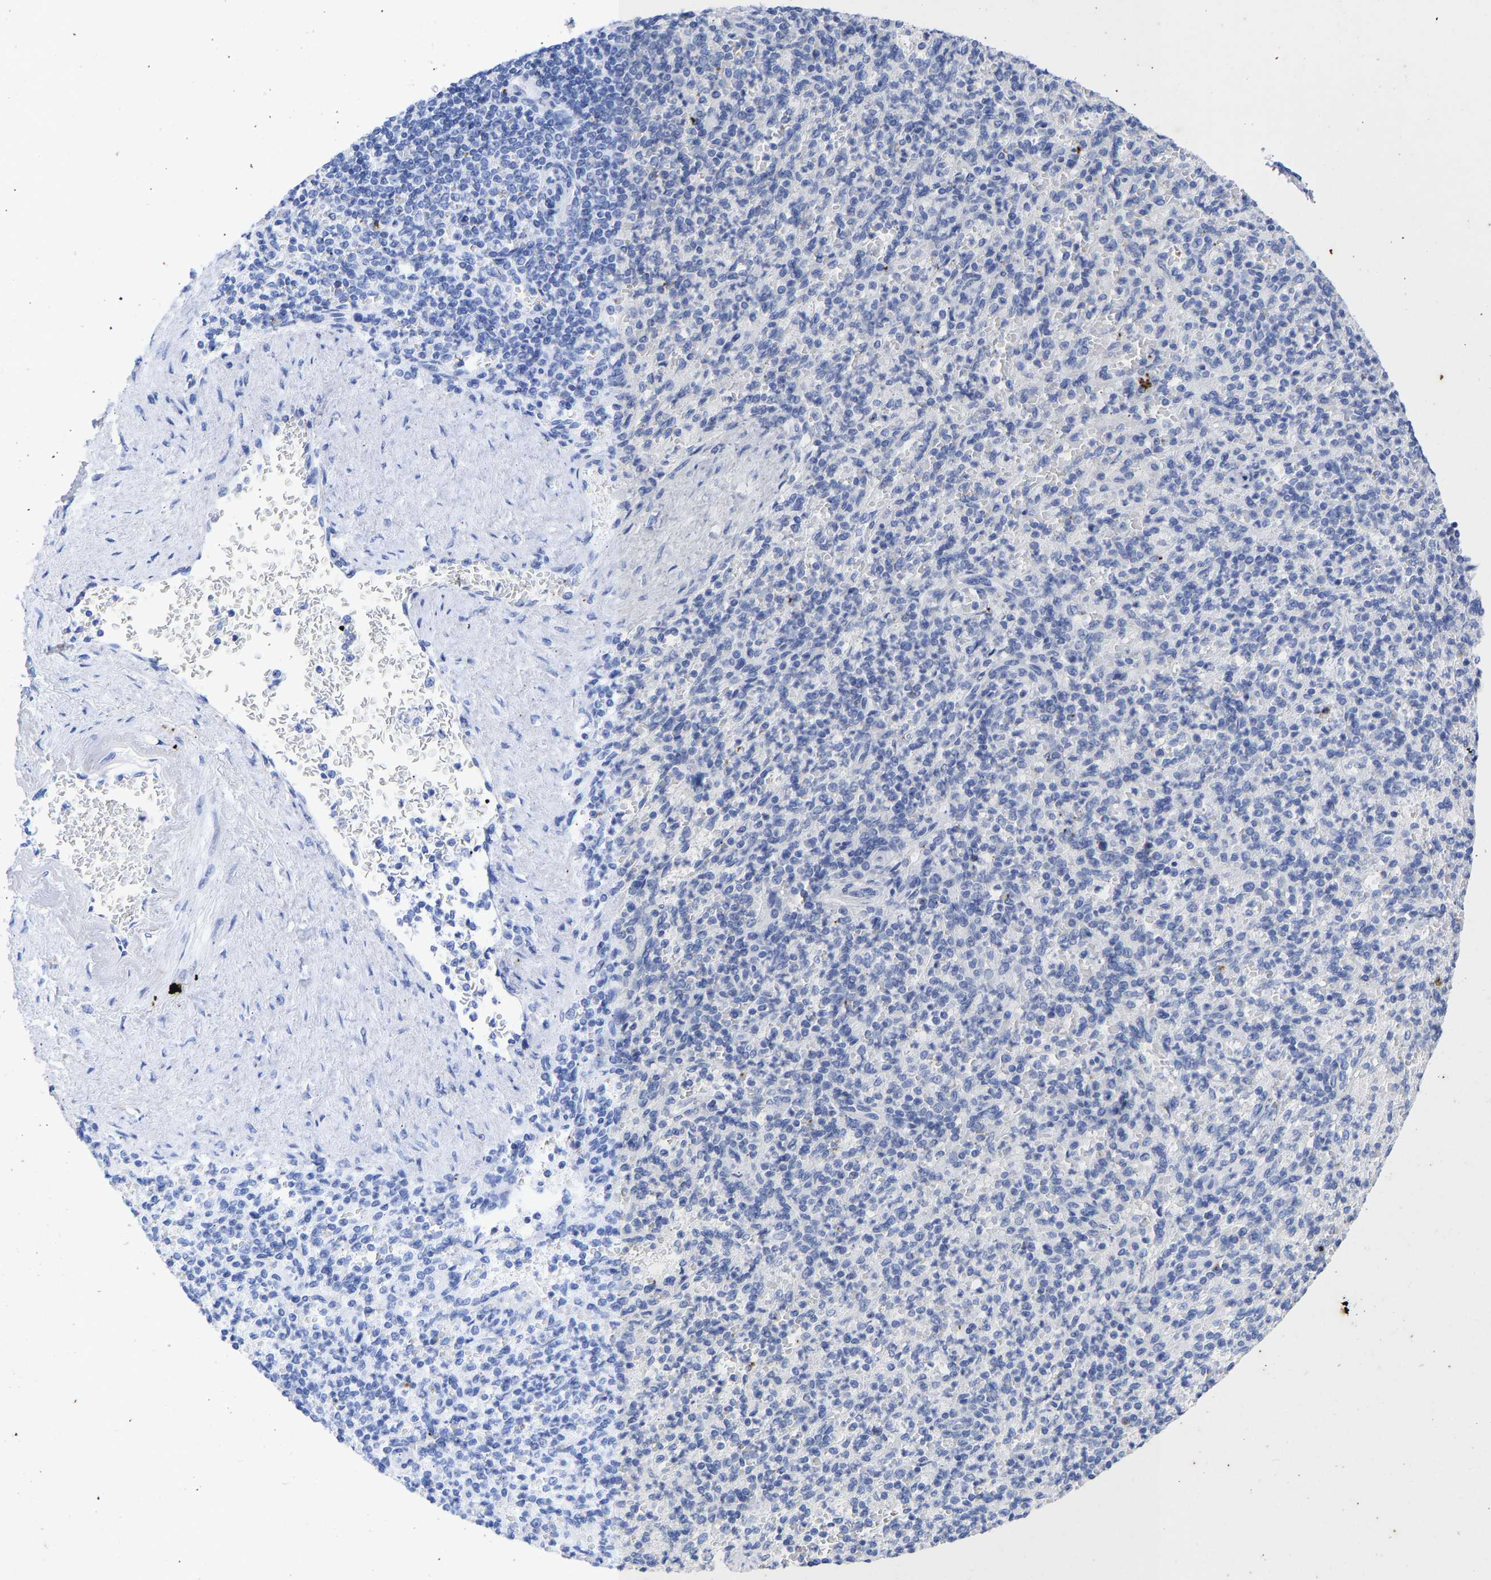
{"staining": {"intensity": "negative", "quantity": "none", "location": "none"}, "tissue": "spleen", "cell_type": "Cells in red pulp", "image_type": "normal", "snomed": [{"axis": "morphology", "description": "Normal tissue, NOS"}, {"axis": "topography", "description": "Spleen"}], "caption": "Immunohistochemical staining of unremarkable human spleen shows no significant positivity in cells in red pulp.", "gene": "KRT1", "patient": {"sex": "female", "age": 74}}